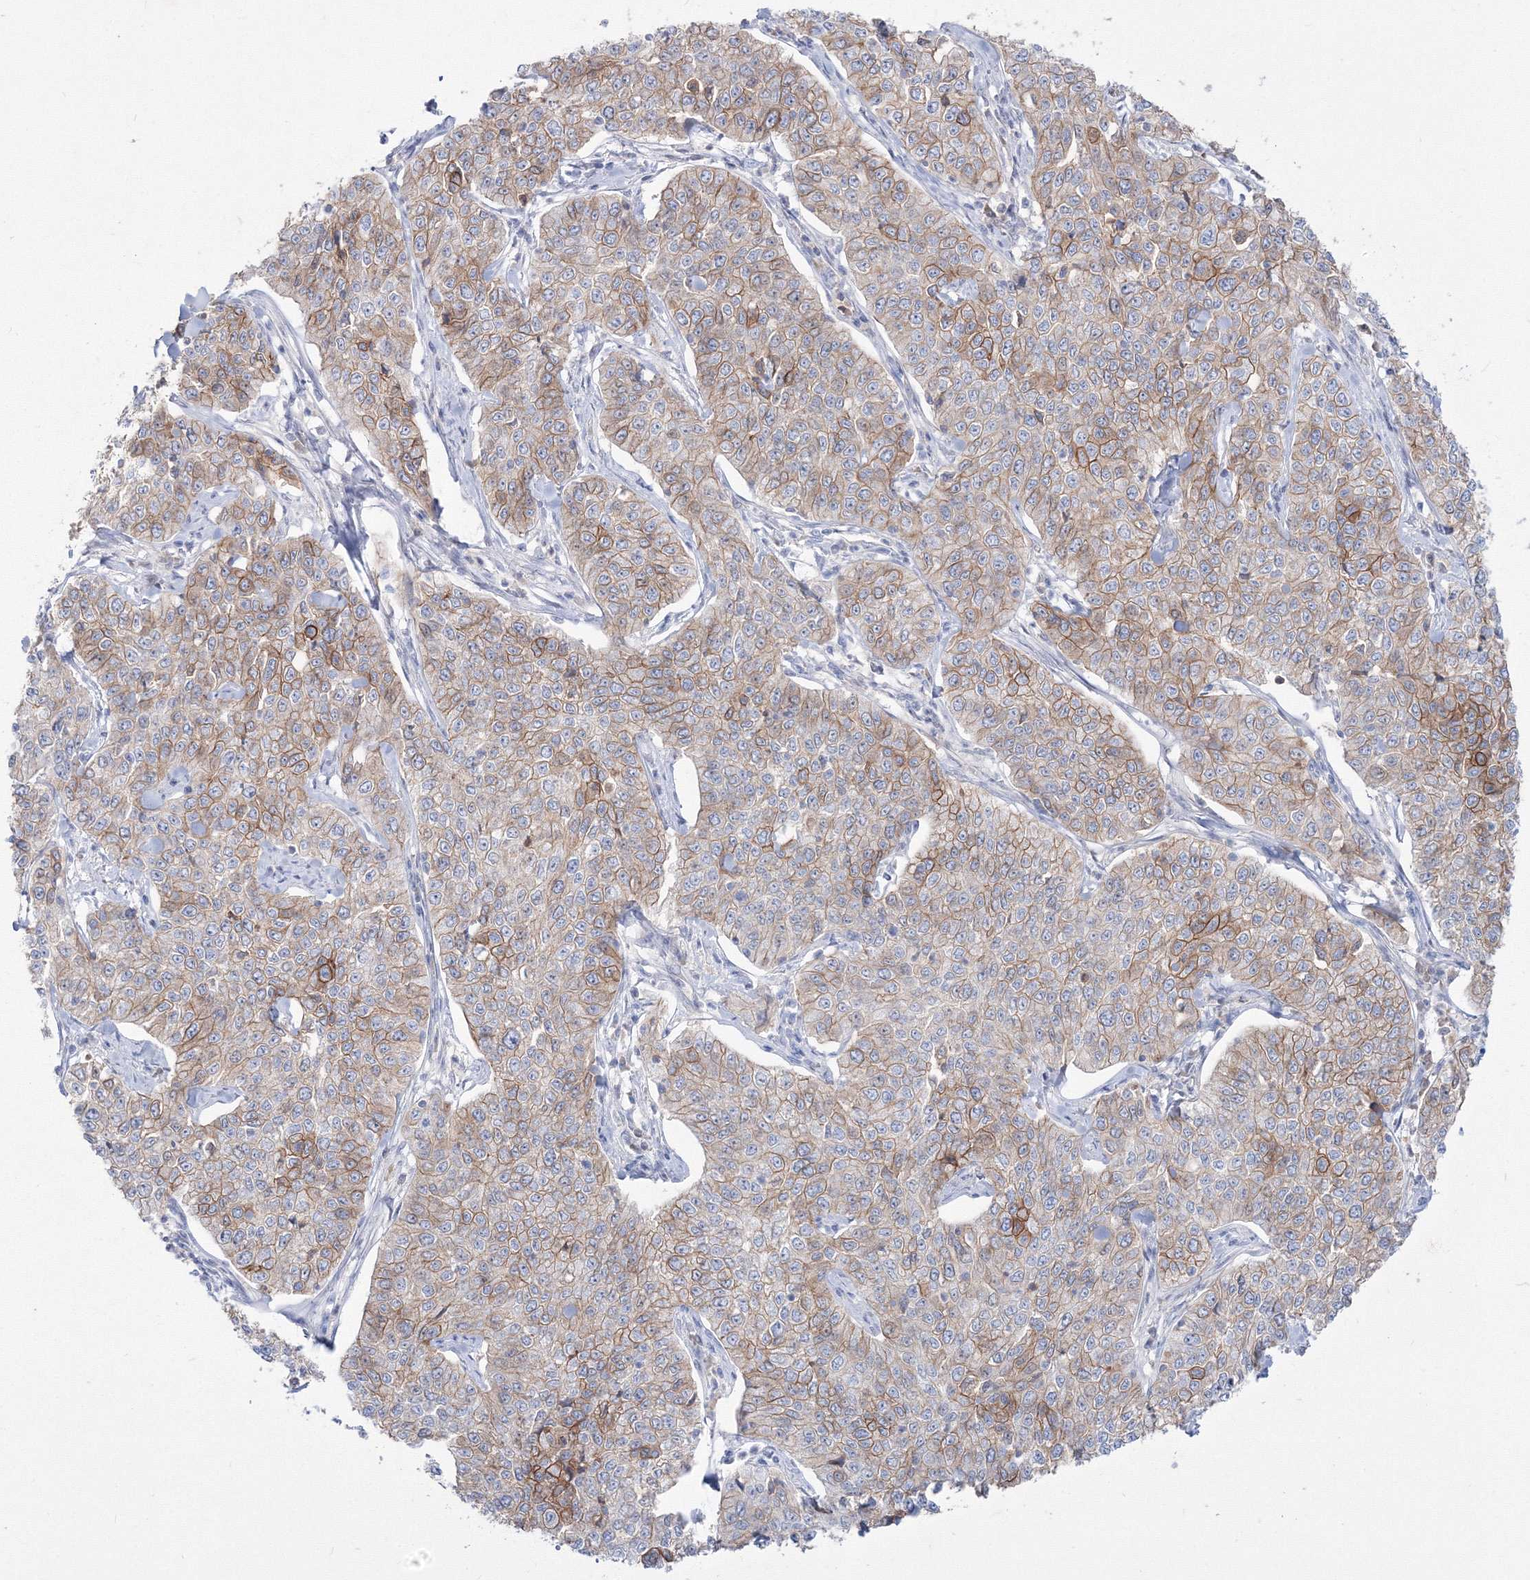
{"staining": {"intensity": "moderate", "quantity": ">75%", "location": "cytoplasmic/membranous"}, "tissue": "cervical cancer", "cell_type": "Tumor cells", "image_type": "cancer", "snomed": [{"axis": "morphology", "description": "Squamous cell carcinoma, NOS"}, {"axis": "topography", "description": "Cervix"}], "caption": "A high-resolution photomicrograph shows immunohistochemistry staining of squamous cell carcinoma (cervical), which demonstrates moderate cytoplasmic/membranous staining in about >75% of tumor cells.", "gene": "TMEM139", "patient": {"sex": "female", "age": 35}}